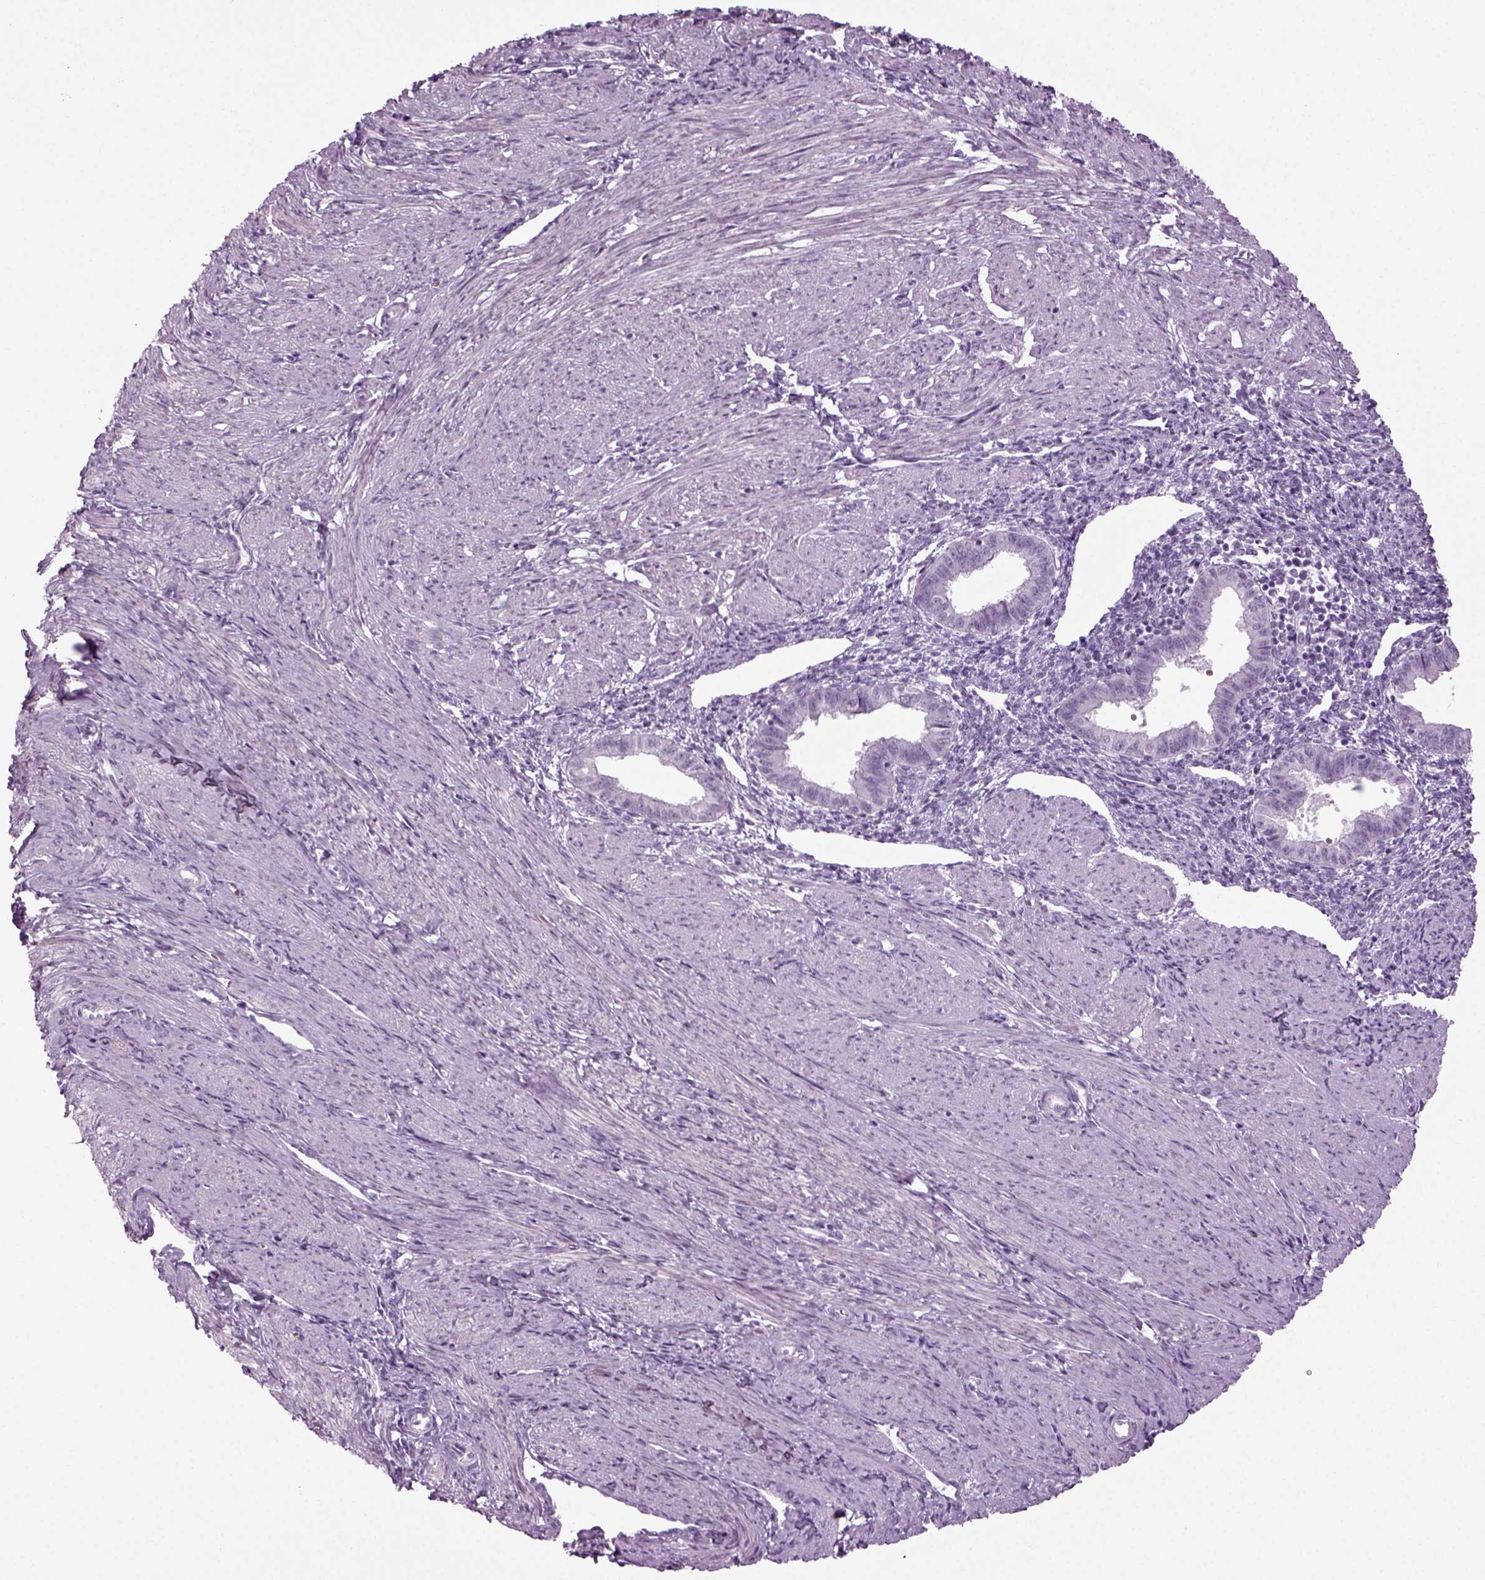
{"staining": {"intensity": "negative", "quantity": "none", "location": "none"}, "tissue": "endometrium", "cell_type": "Cells in endometrial stroma", "image_type": "normal", "snomed": [{"axis": "morphology", "description": "Normal tissue, NOS"}, {"axis": "topography", "description": "Endometrium"}], "caption": "The histopathology image demonstrates no staining of cells in endometrial stroma in unremarkable endometrium. Nuclei are stained in blue.", "gene": "ZC2HC1C", "patient": {"sex": "female", "age": 37}}